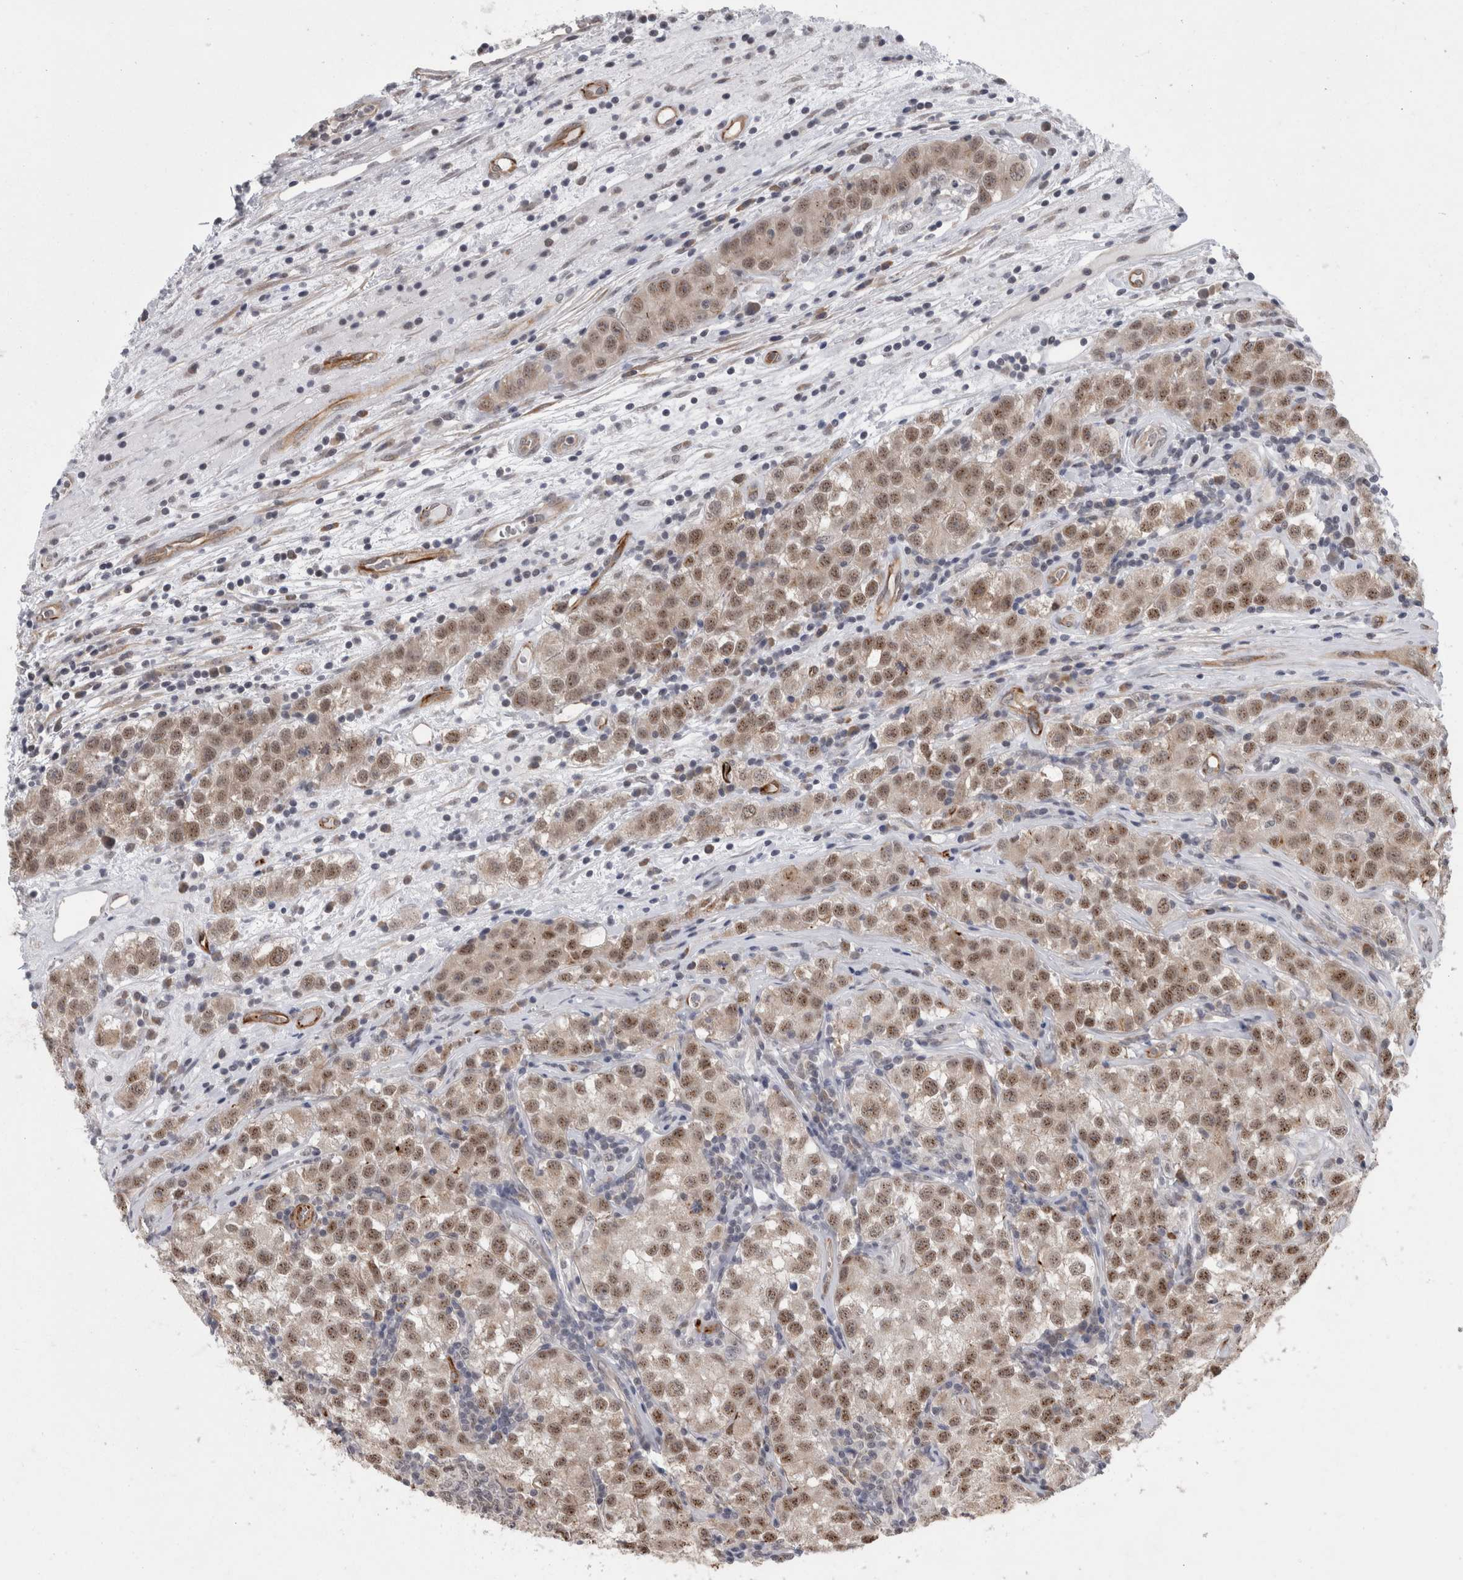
{"staining": {"intensity": "moderate", "quantity": ">75%", "location": "nuclear"}, "tissue": "testis cancer", "cell_type": "Tumor cells", "image_type": "cancer", "snomed": [{"axis": "morphology", "description": "Seminoma, NOS"}, {"axis": "morphology", "description": "Carcinoma, Embryonal, NOS"}, {"axis": "topography", "description": "Testis"}], "caption": "Testis seminoma stained with IHC displays moderate nuclear positivity in approximately >75% of tumor cells.", "gene": "FAM83H", "patient": {"sex": "male", "age": 43}}